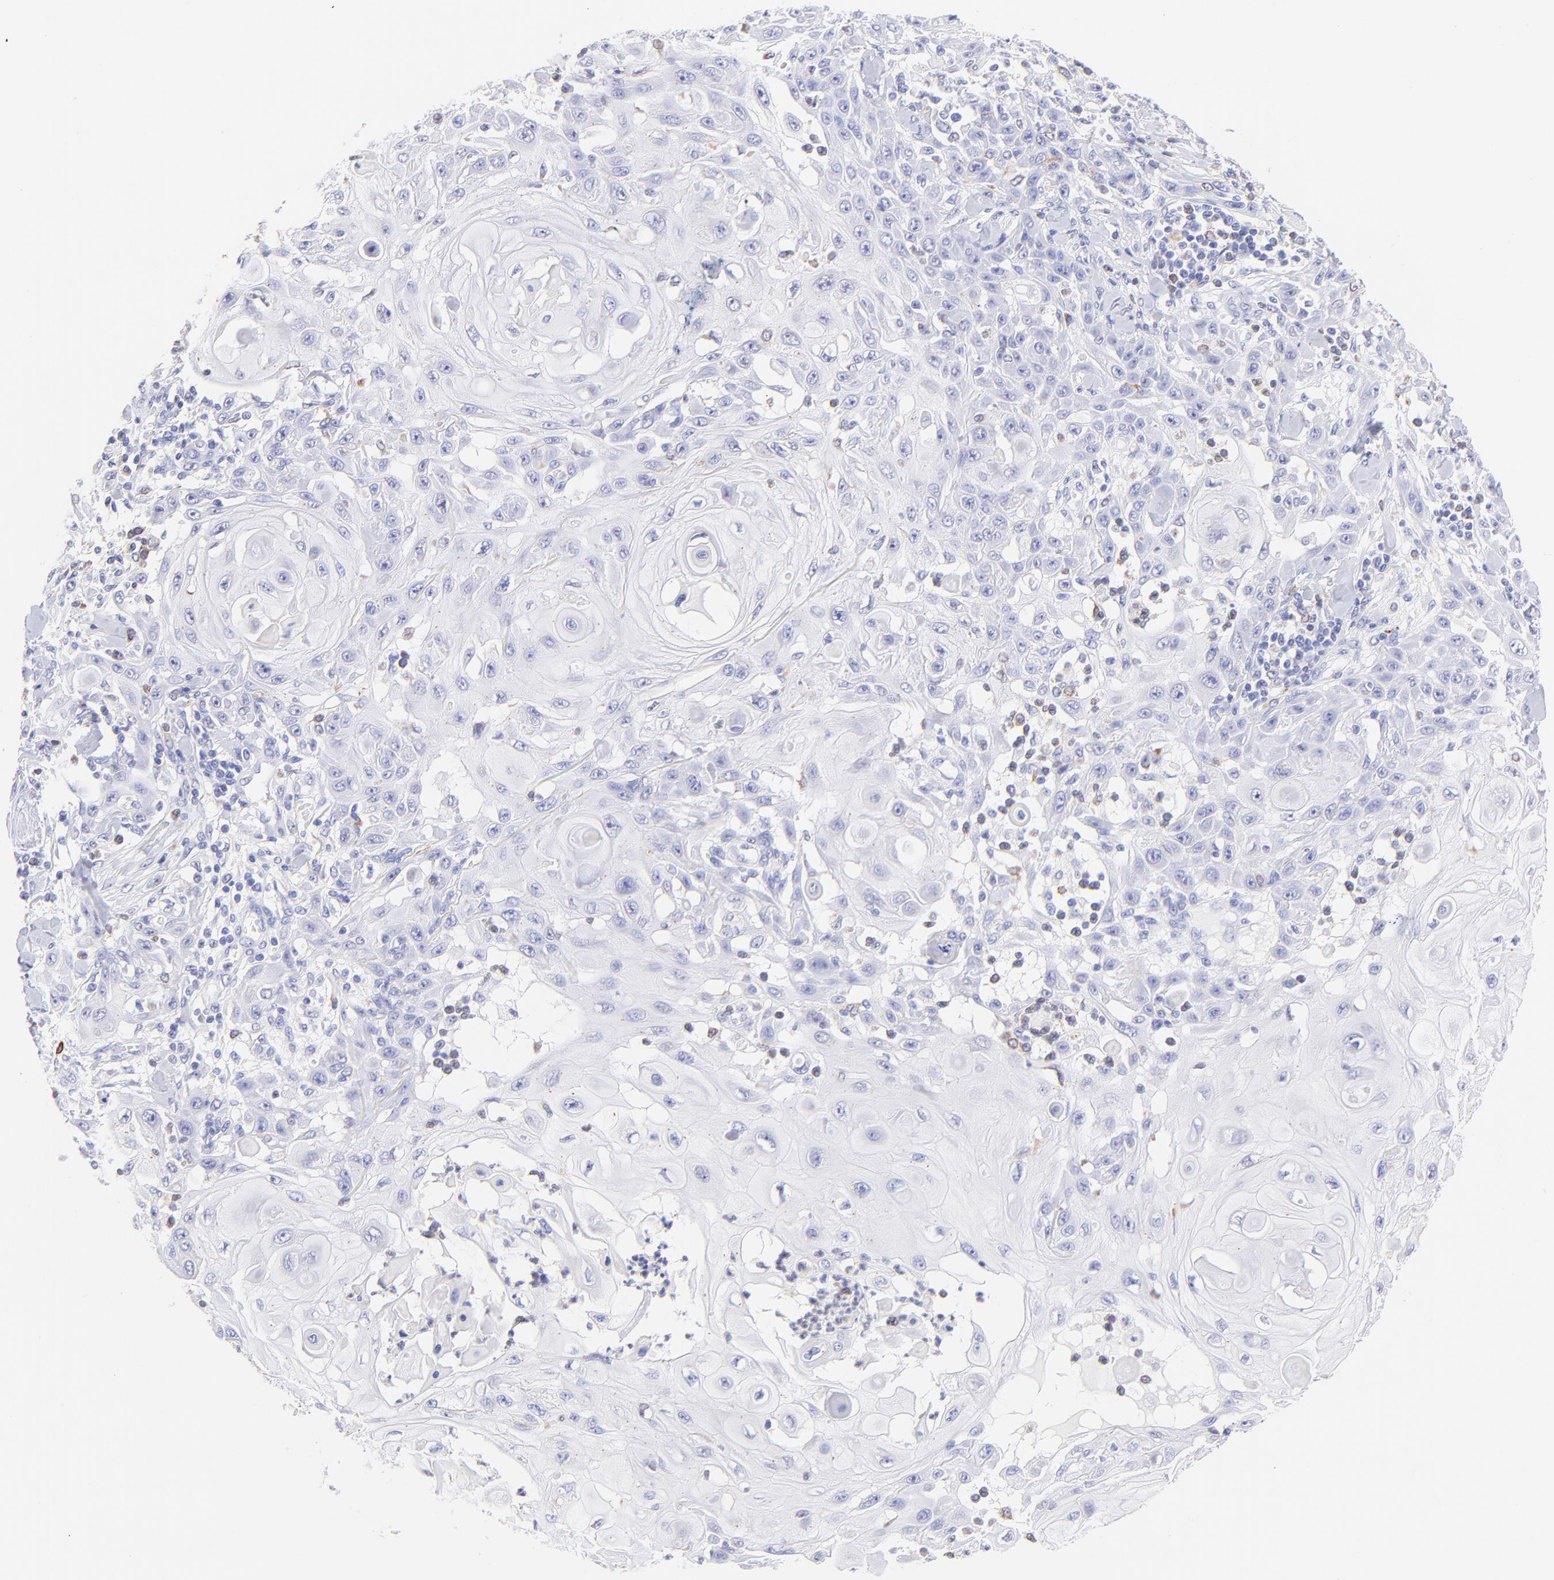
{"staining": {"intensity": "negative", "quantity": "none", "location": "none"}, "tissue": "skin cancer", "cell_type": "Tumor cells", "image_type": "cancer", "snomed": [{"axis": "morphology", "description": "Squamous cell carcinoma, NOS"}, {"axis": "topography", "description": "Skin"}], "caption": "Photomicrograph shows no protein staining in tumor cells of skin squamous cell carcinoma tissue. (DAB IHC with hematoxylin counter stain).", "gene": "IRAG2", "patient": {"sex": "male", "age": 24}}